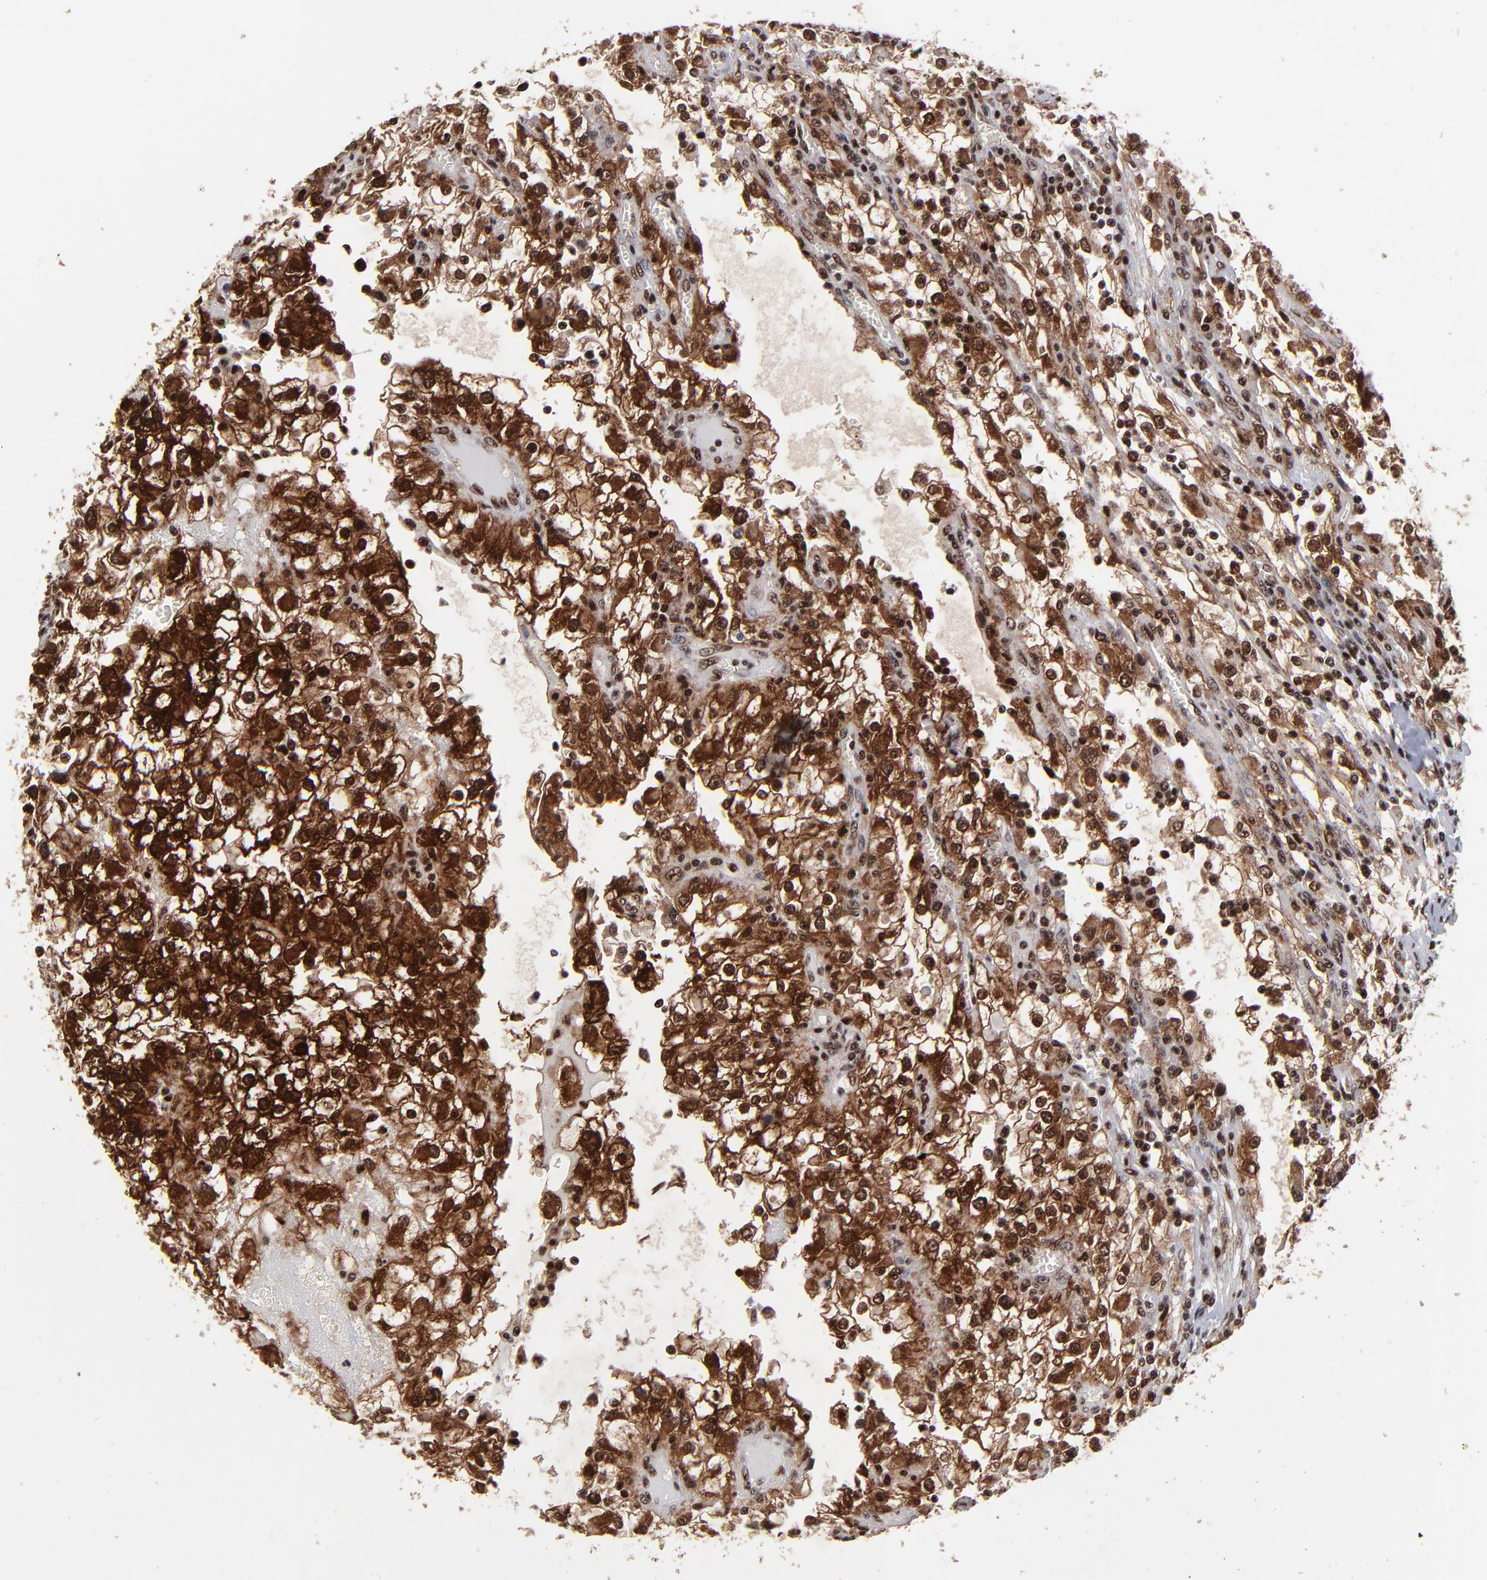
{"staining": {"intensity": "strong", "quantity": ">75%", "location": "cytoplasmic/membranous,nuclear"}, "tissue": "renal cancer", "cell_type": "Tumor cells", "image_type": "cancer", "snomed": [{"axis": "morphology", "description": "Adenocarcinoma, NOS"}, {"axis": "topography", "description": "Kidney"}], "caption": "Brown immunohistochemical staining in renal cancer displays strong cytoplasmic/membranous and nuclear staining in about >75% of tumor cells.", "gene": "RBM22", "patient": {"sex": "female", "age": 52}}